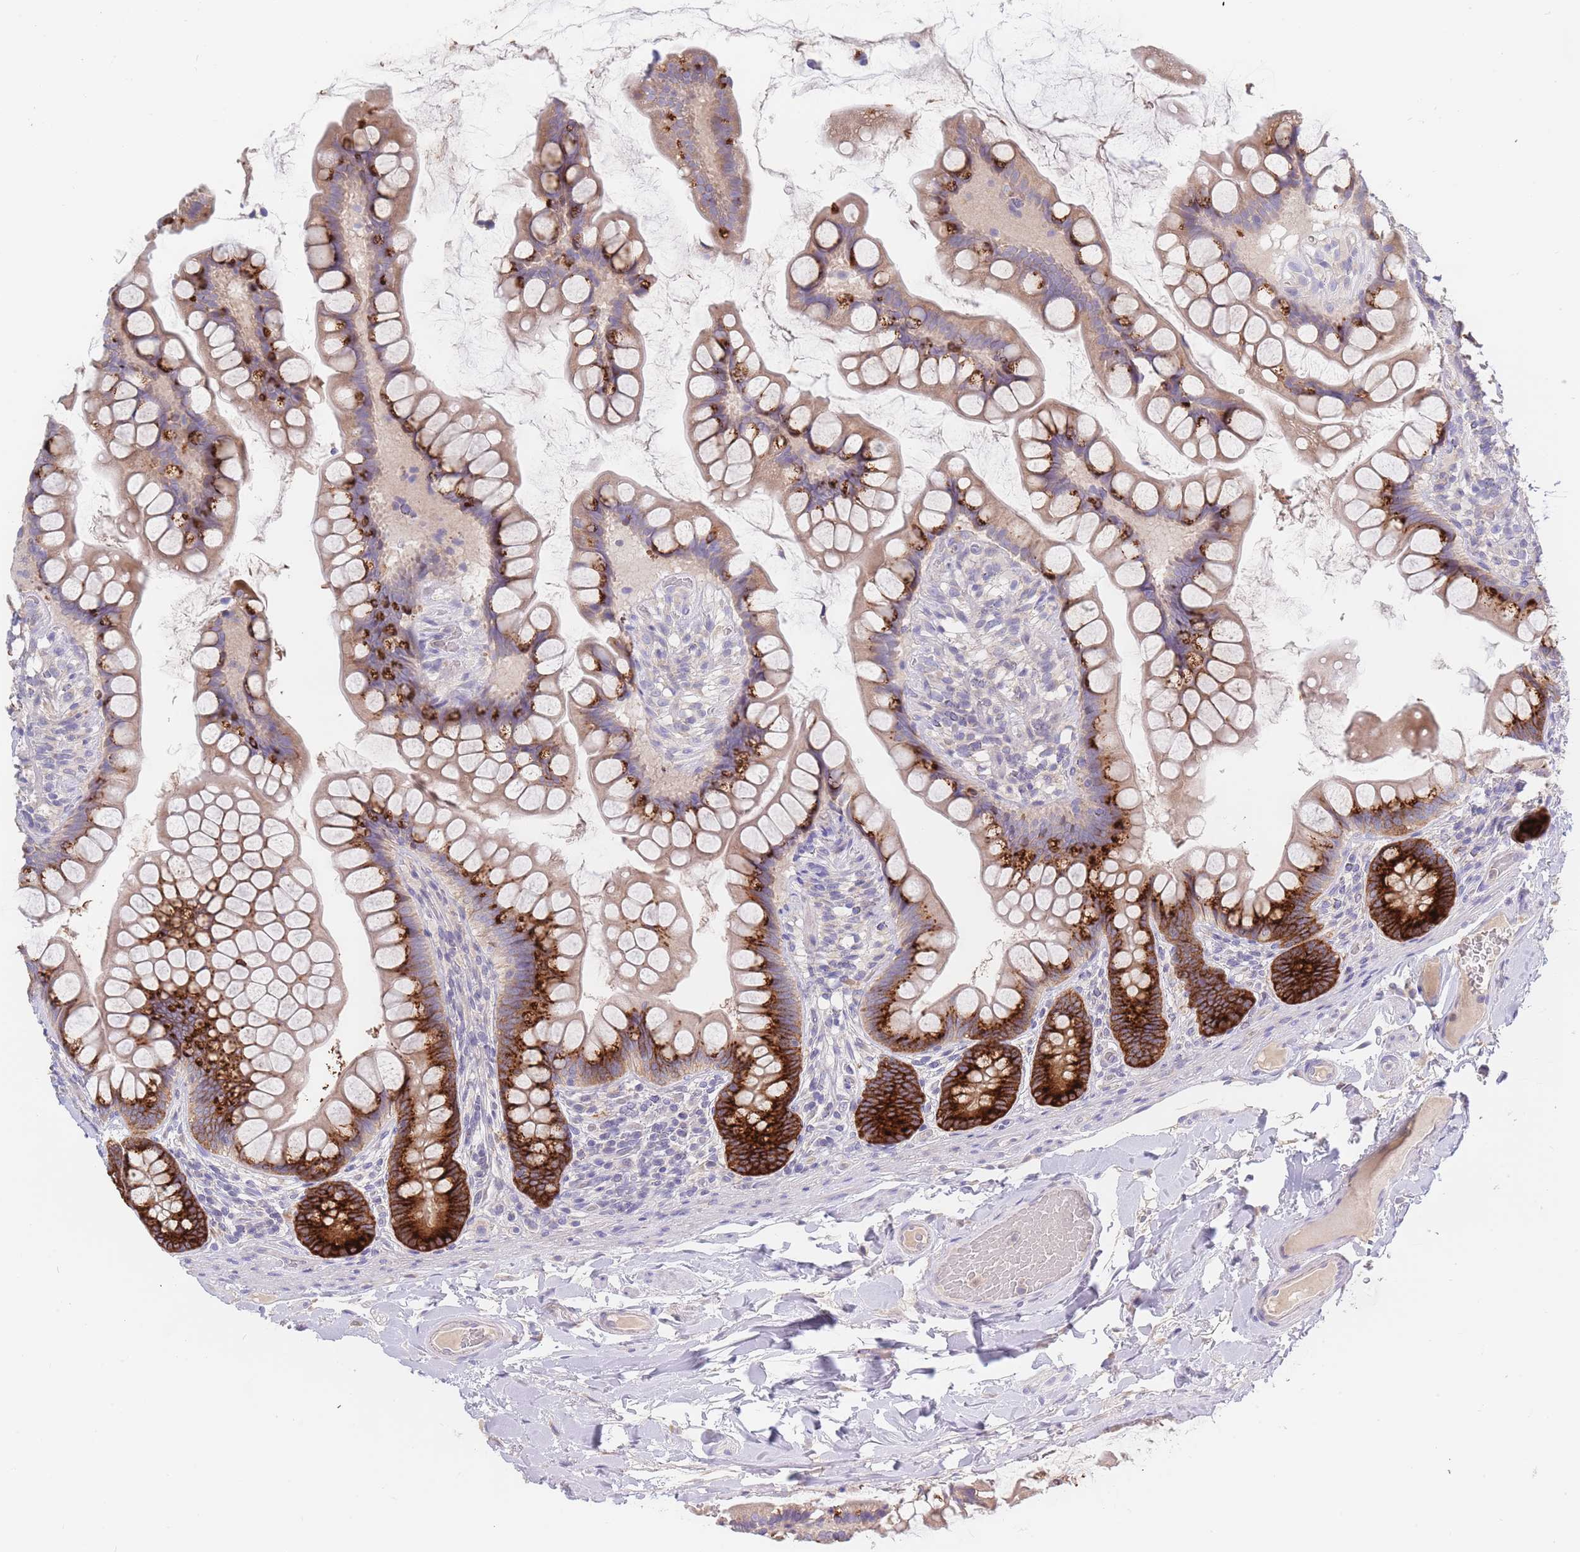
{"staining": {"intensity": "strong", "quantity": "25%-75%", "location": "cytoplasmic/membranous"}, "tissue": "small intestine", "cell_type": "Glandular cells", "image_type": "normal", "snomed": [{"axis": "morphology", "description": "Normal tissue, NOS"}, {"axis": "topography", "description": "Small intestine"}], "caption": "The photomicrograph exhibits immunohistochemical staining of normal small intestine. There is strong cytoplasmic/membranous expression is present in about 25%-75% of glandular cells.", "gene": "BORCS5", "patient": {"sex": "male", "age": 70}}